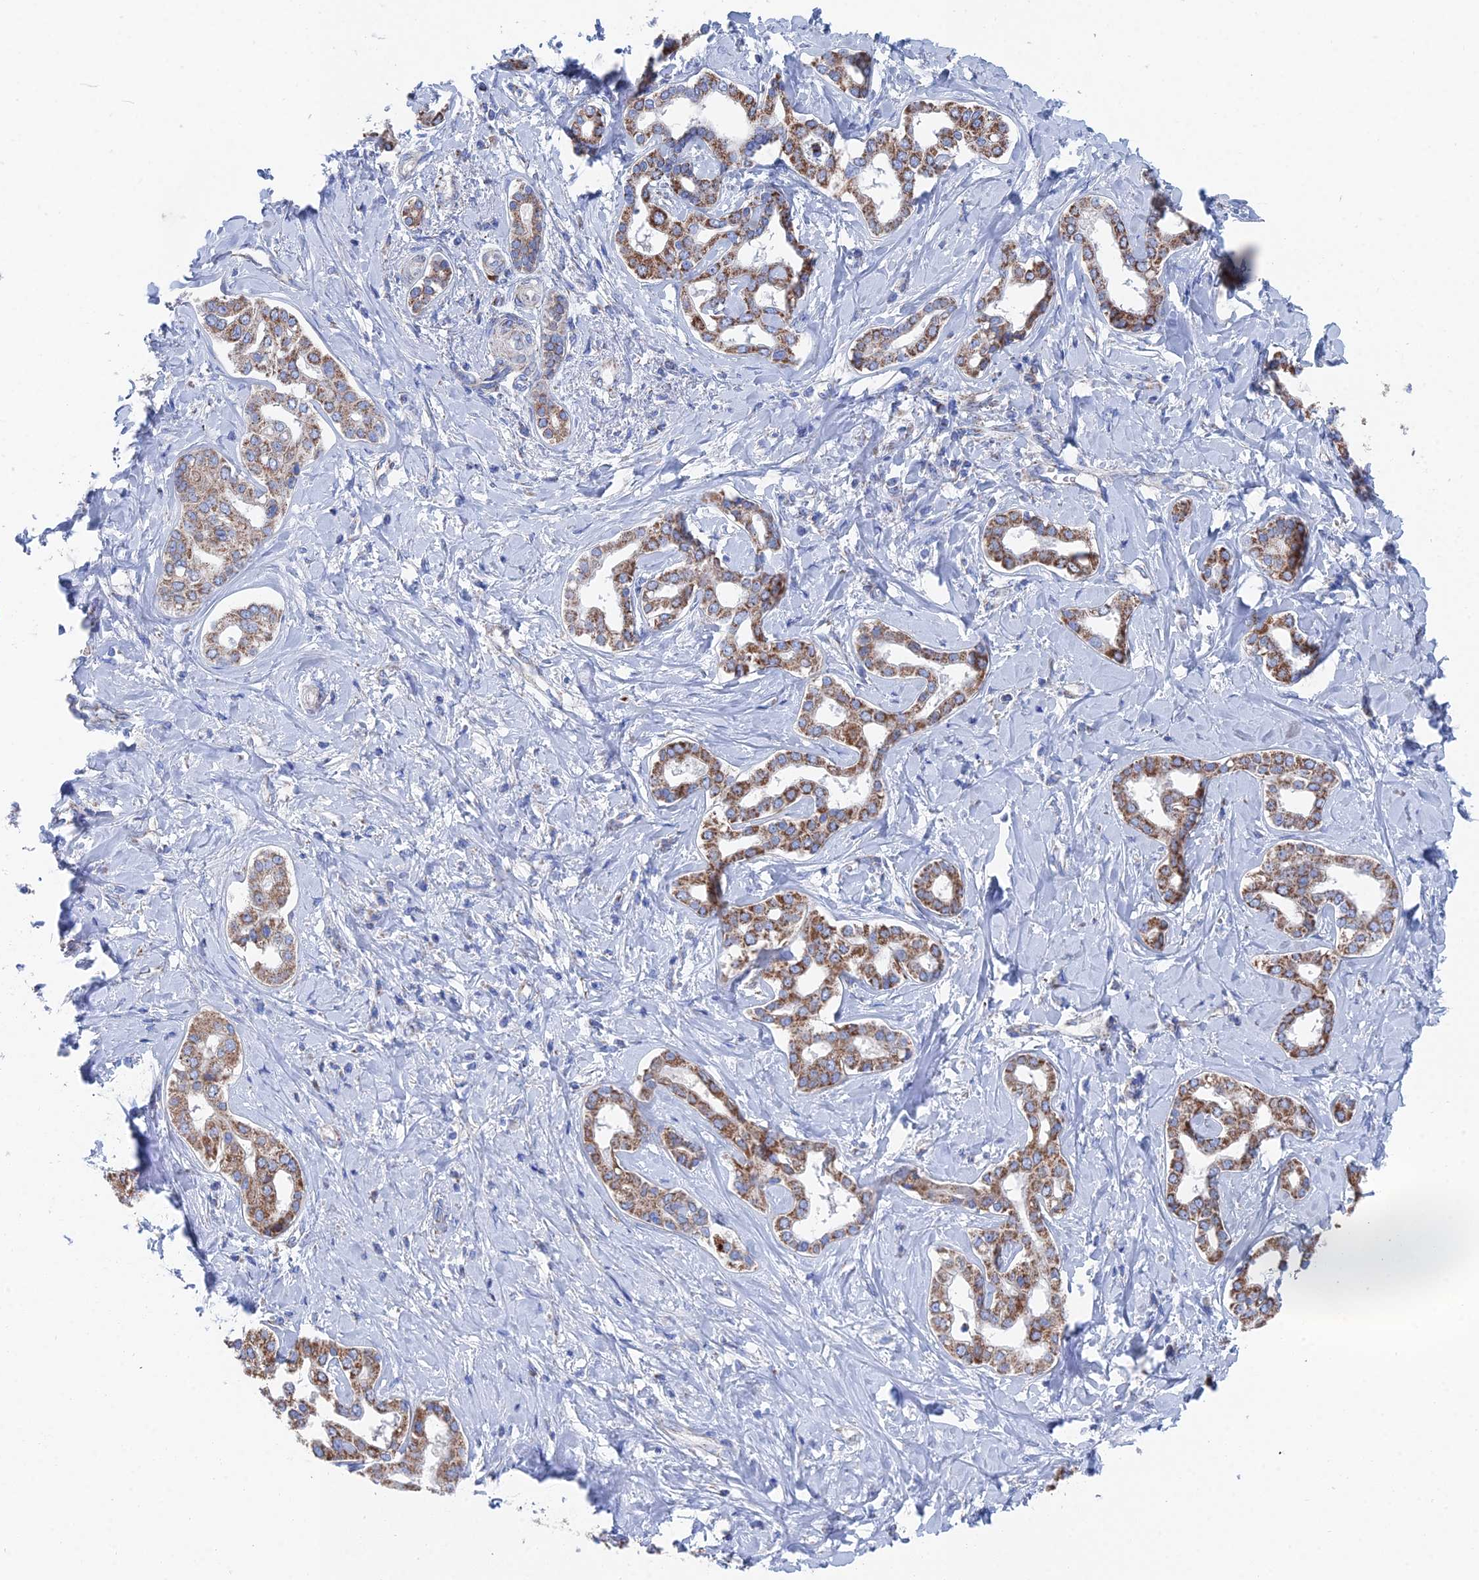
{"staining": {"intensity": "strong", "quantity": ">75%", "location": "cytoplasmic/membranous"}, "tissue": "liver cancer", "cell_type": "Tumor cells", "image_type": "cancer", "snomed": [{"axis": "morphology", "description": "Cholangiocarcinoma"}, {"axis": "topography", "description": "Liver"}], "caption": "Liver cancer stained for a protein (brown) displays strong cytoplasmic/membranous positive positivity in about >75% of tumor cells.", "gene": "IFT80", "patient": {"sex": "female", "age": 77}}